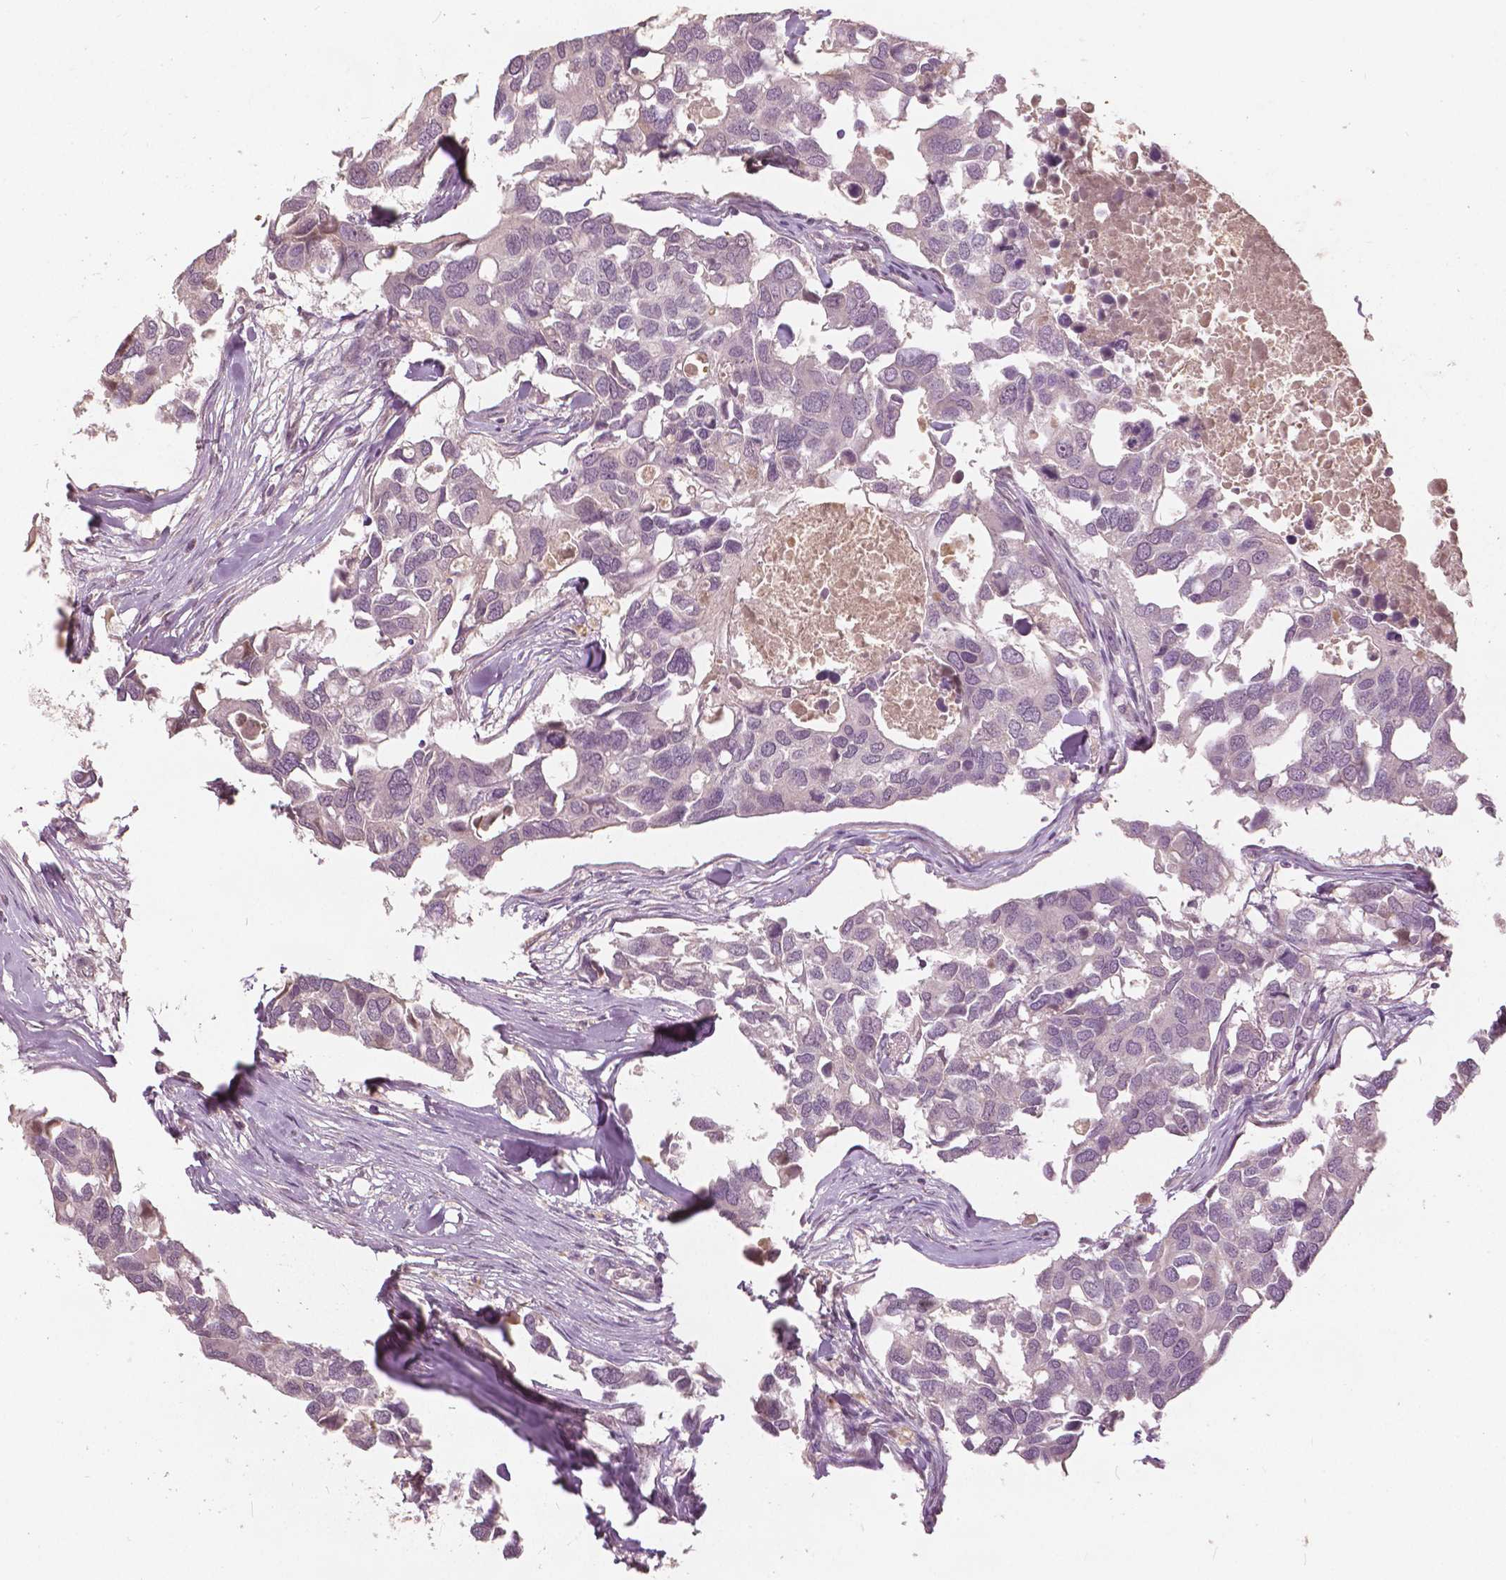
{"staining": {"intensity": "negative", "quantity": "none", "location": "none"}, "tissue": "breast cancer", "cell_type": "Tumor cells", "image_type": "cancer", "snomed": [{"axis": "morphology", "description": "Duct carcinoma"}, {"axis": "topography", "description": "Breast"}], "caption": "Tumor cells show no significant protein staining in breast invasive ductal carcinoma.", "gene": "ANGPTL4", "patient": {"sex": "female", "age": 83}}